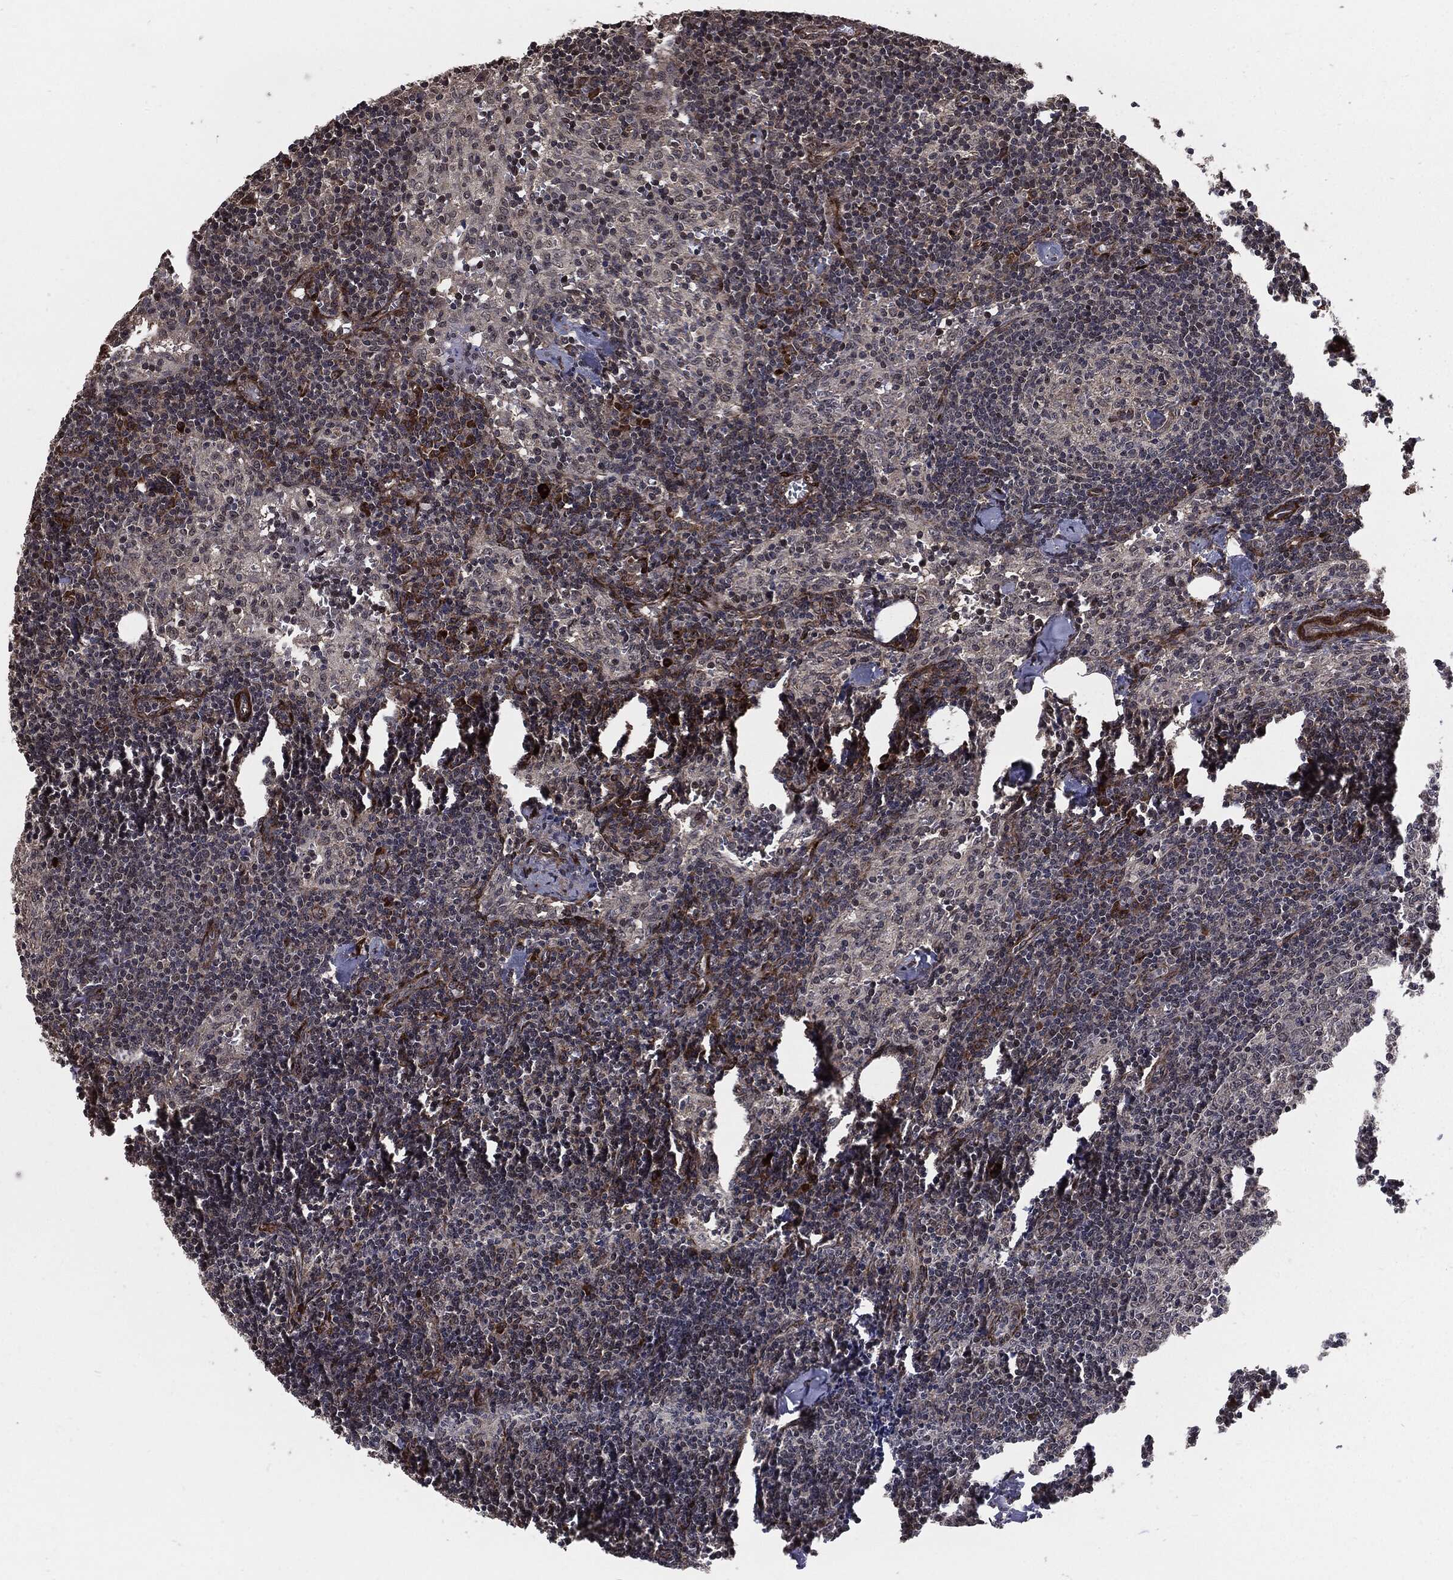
{"staining": {"intensity": "negative", "quantity": "none", "location": "none"}, "tissue": "lymph node", "cell_type": "Germinal center cells", "image_type": "normal", "snomed": [{"axis": "morphology", "description": "Normal tissue, NOS"}, {"axis": "topography", "description": "Lymph node"}], "caption": "There is no significant expression in germinal center cells of lymph node. Brightfield microscopy of immunohistochemistry (IHC) stained with DAB (brown) and hematoxylin (blue), captured at high magnification.", "gene": "PTPA", "patient": {"sex": "female", "age": 52}}